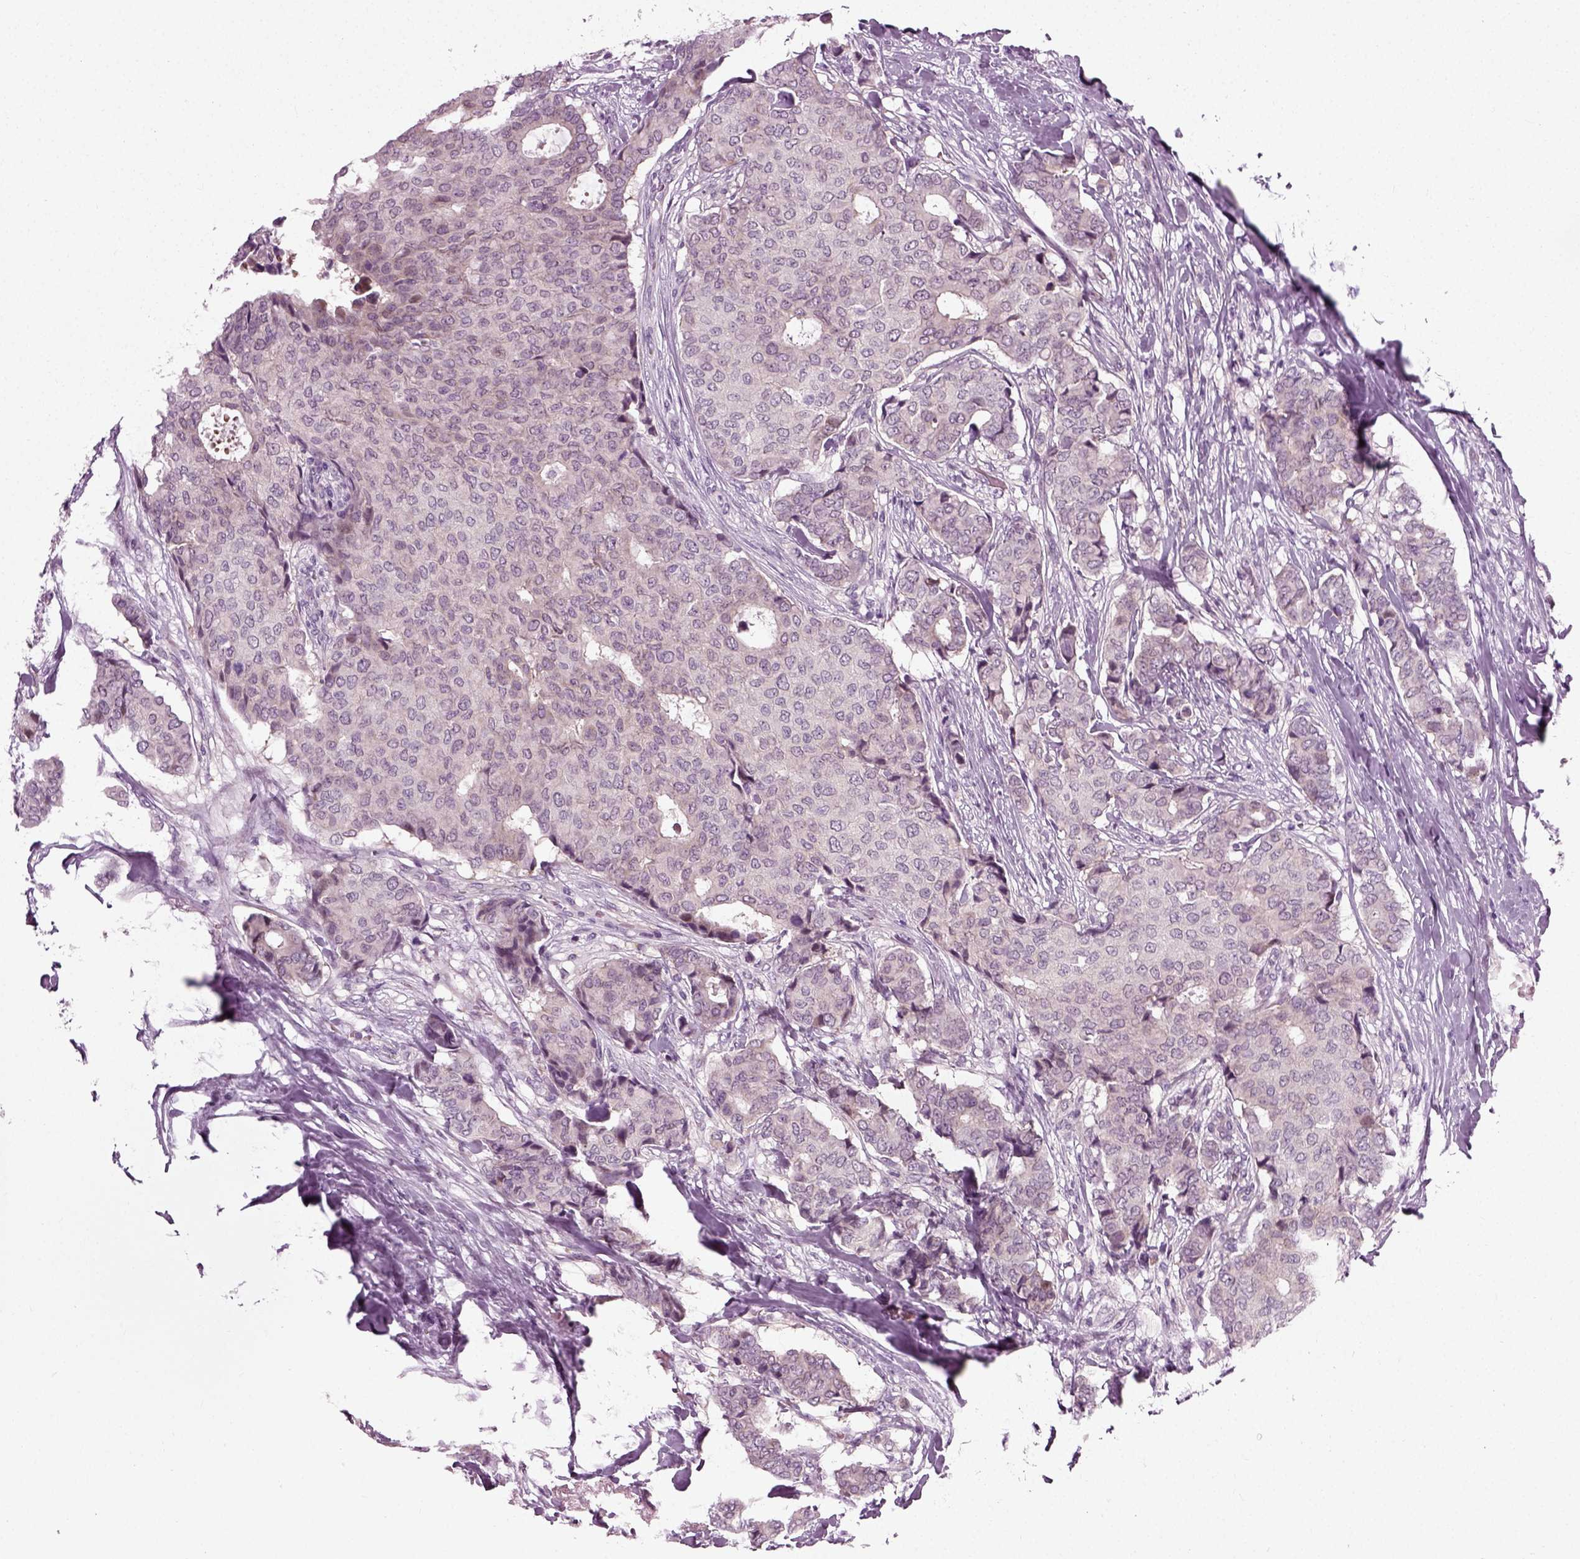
{"staining": {"intensity": "negative", "quantity": "none", "location": "none"}, "tissue": "breast cancer", "cell_type": "Tumor cells", "image_type": "cancer", "snomed": [{"axis": "morphology", "description": "Duct carcinoma"}, {"axis": "topography", "description": "Breast"}], "caption": "This is an immunohistochemistry image of human intraductal carcinoma (breast). There is no staining in tumor cells.", "gene": "SCG5", "patient": {"sex": "female", "age": 75}}